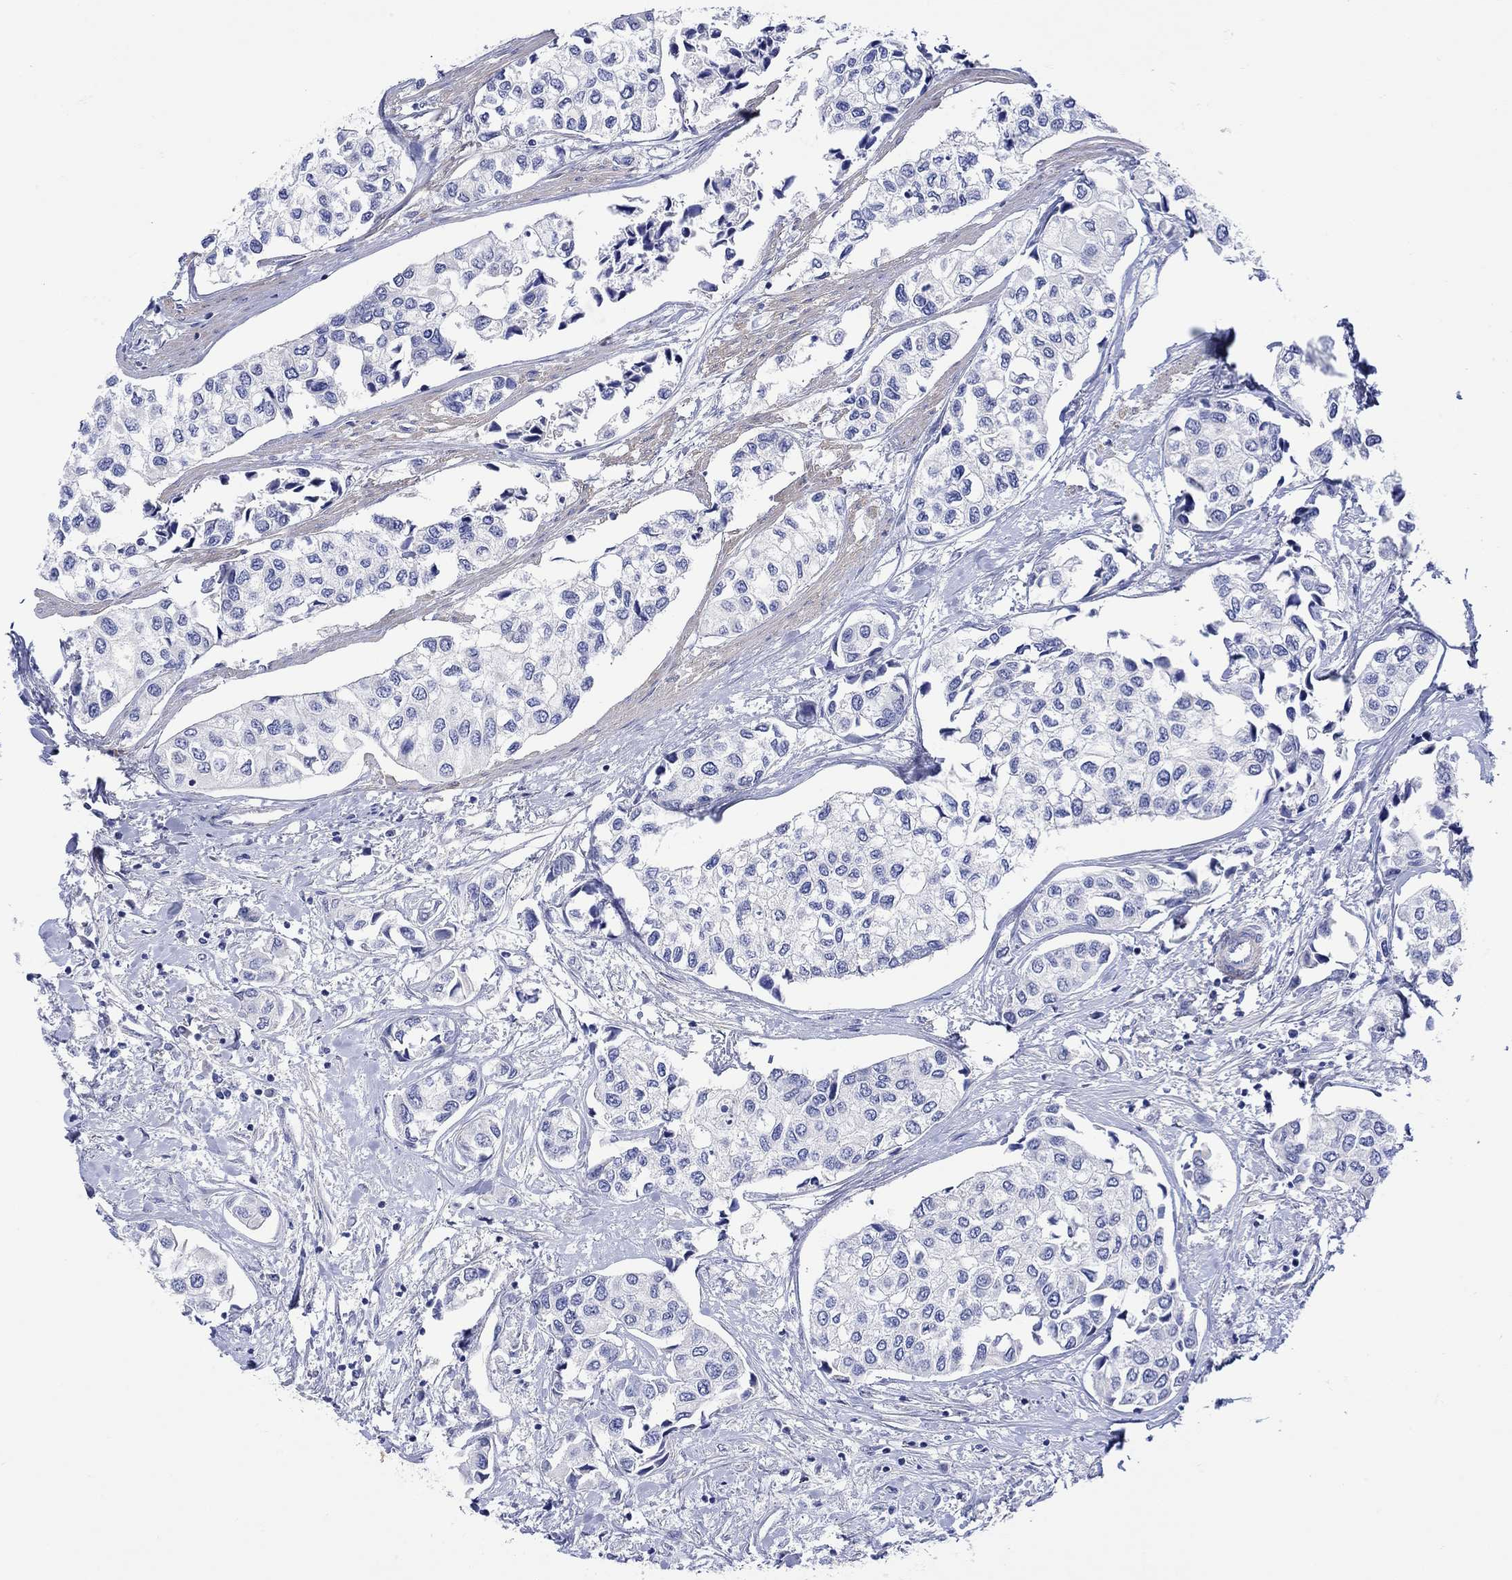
{"staining": {"intensity": "negative", "quantity": "none", "location": "none"}, "tissue": "urothelial cancer", "cell_type": "Tumor cells", "image_type": "cancer", "snomed": [{"axis": "morphology", "description": "Urothelial carcinoma, High grade"}, {"axis": "topography", "description": "Urinary bladder"}], "caption": "IHC histopathology image of neoplastic tissue: urothelial cancer stained with DAB displays no significant protein positivity in tumor cells. (Stains: DAB IHC with hematoxylin counter stain, Microscopy: brightfield microscopy at high magnification).", "gene": "MSI1", "patient": {"sex": "male", "age": 73}}